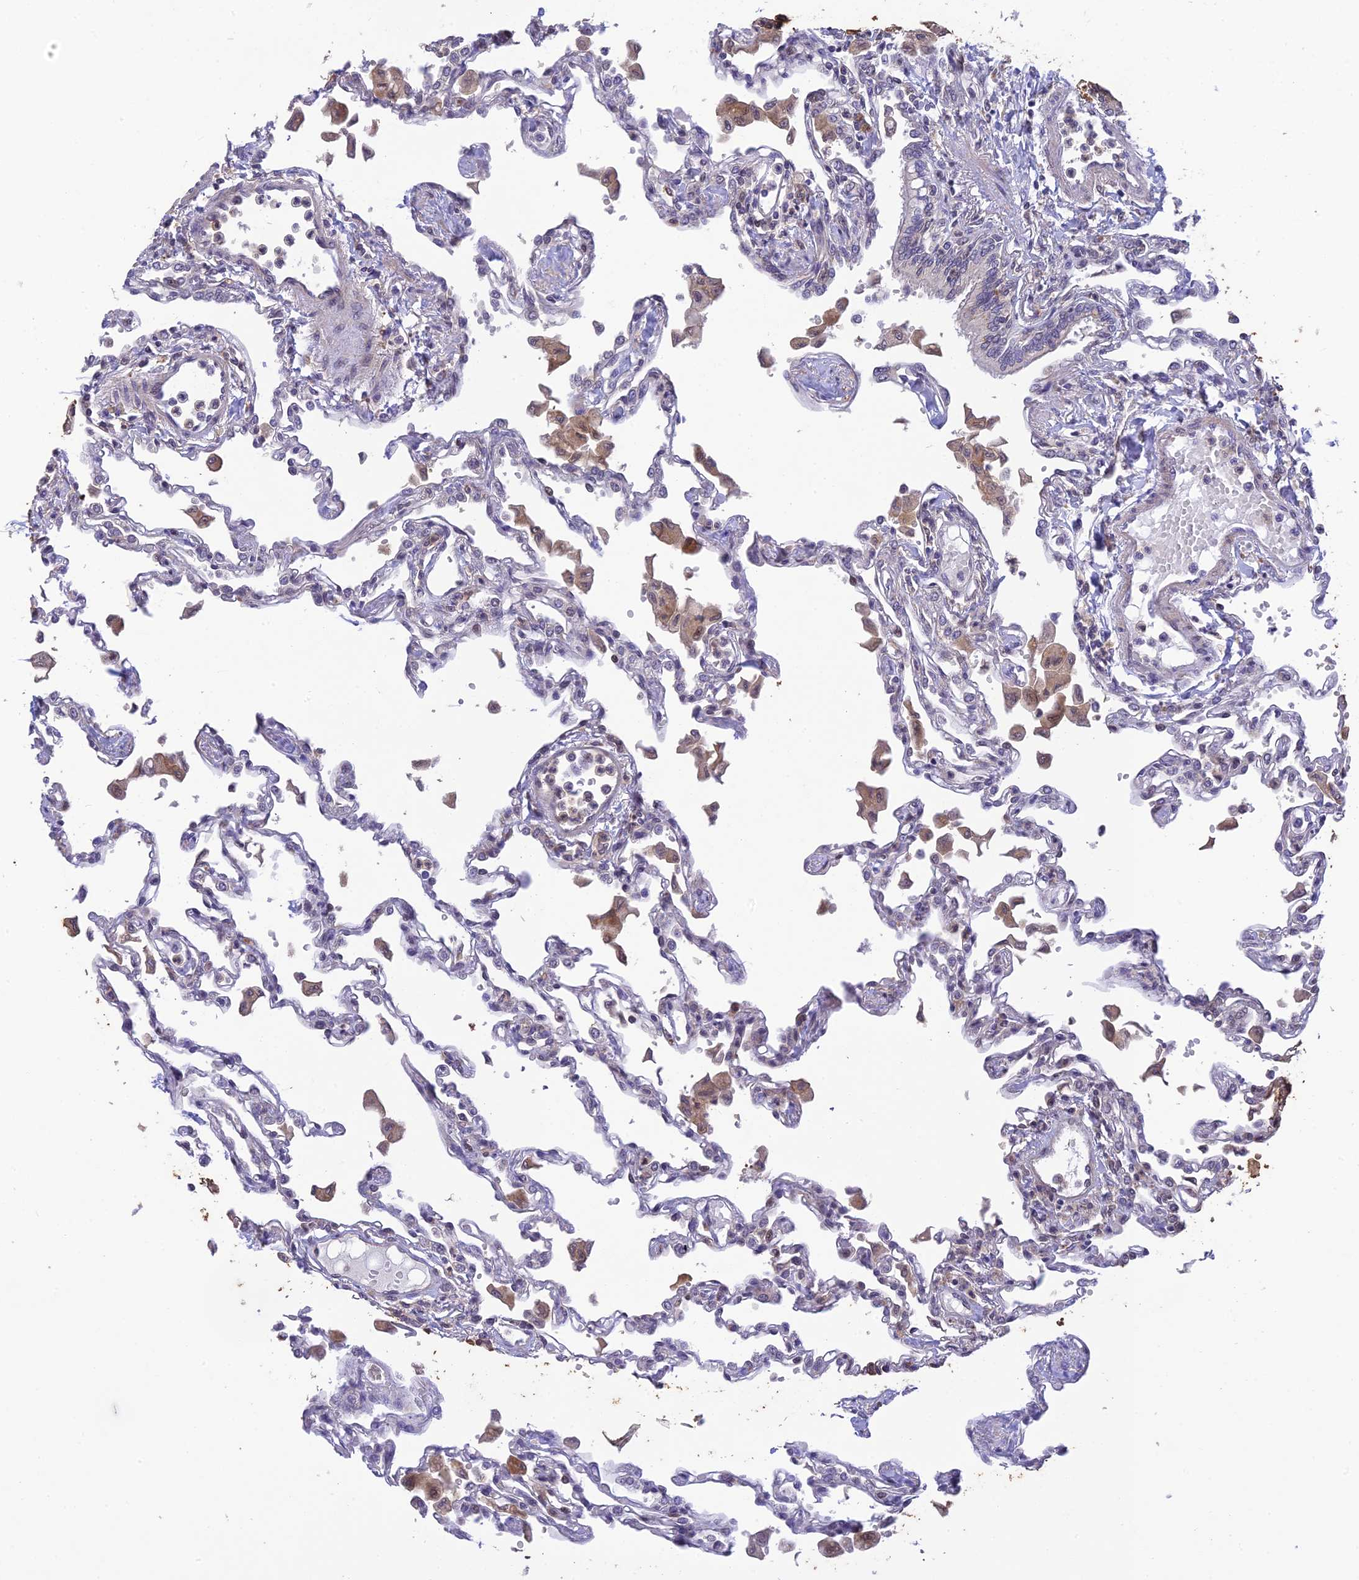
{"staining": {"intensity": "negative", "quantity": "none", "location": "none"}, "tissue": "lung", "cell_type": "Alveolar cells", "image_type": "normal", "snomed": [{"axis": "morphology", "description": "Normal tissue, NOS"}, {"axis": "topography", "description": "Bronchus"}, {"axis": "topography", "description": "Lung"}], "caption": "Immunohistochemical staining of unremarkable human lung exhibits no significant staining in alveolar cells. (DAB IHC with hematoxylin counter stain).", "gene": "BMT2", "patient": {"sex": "female", "age": 49}}